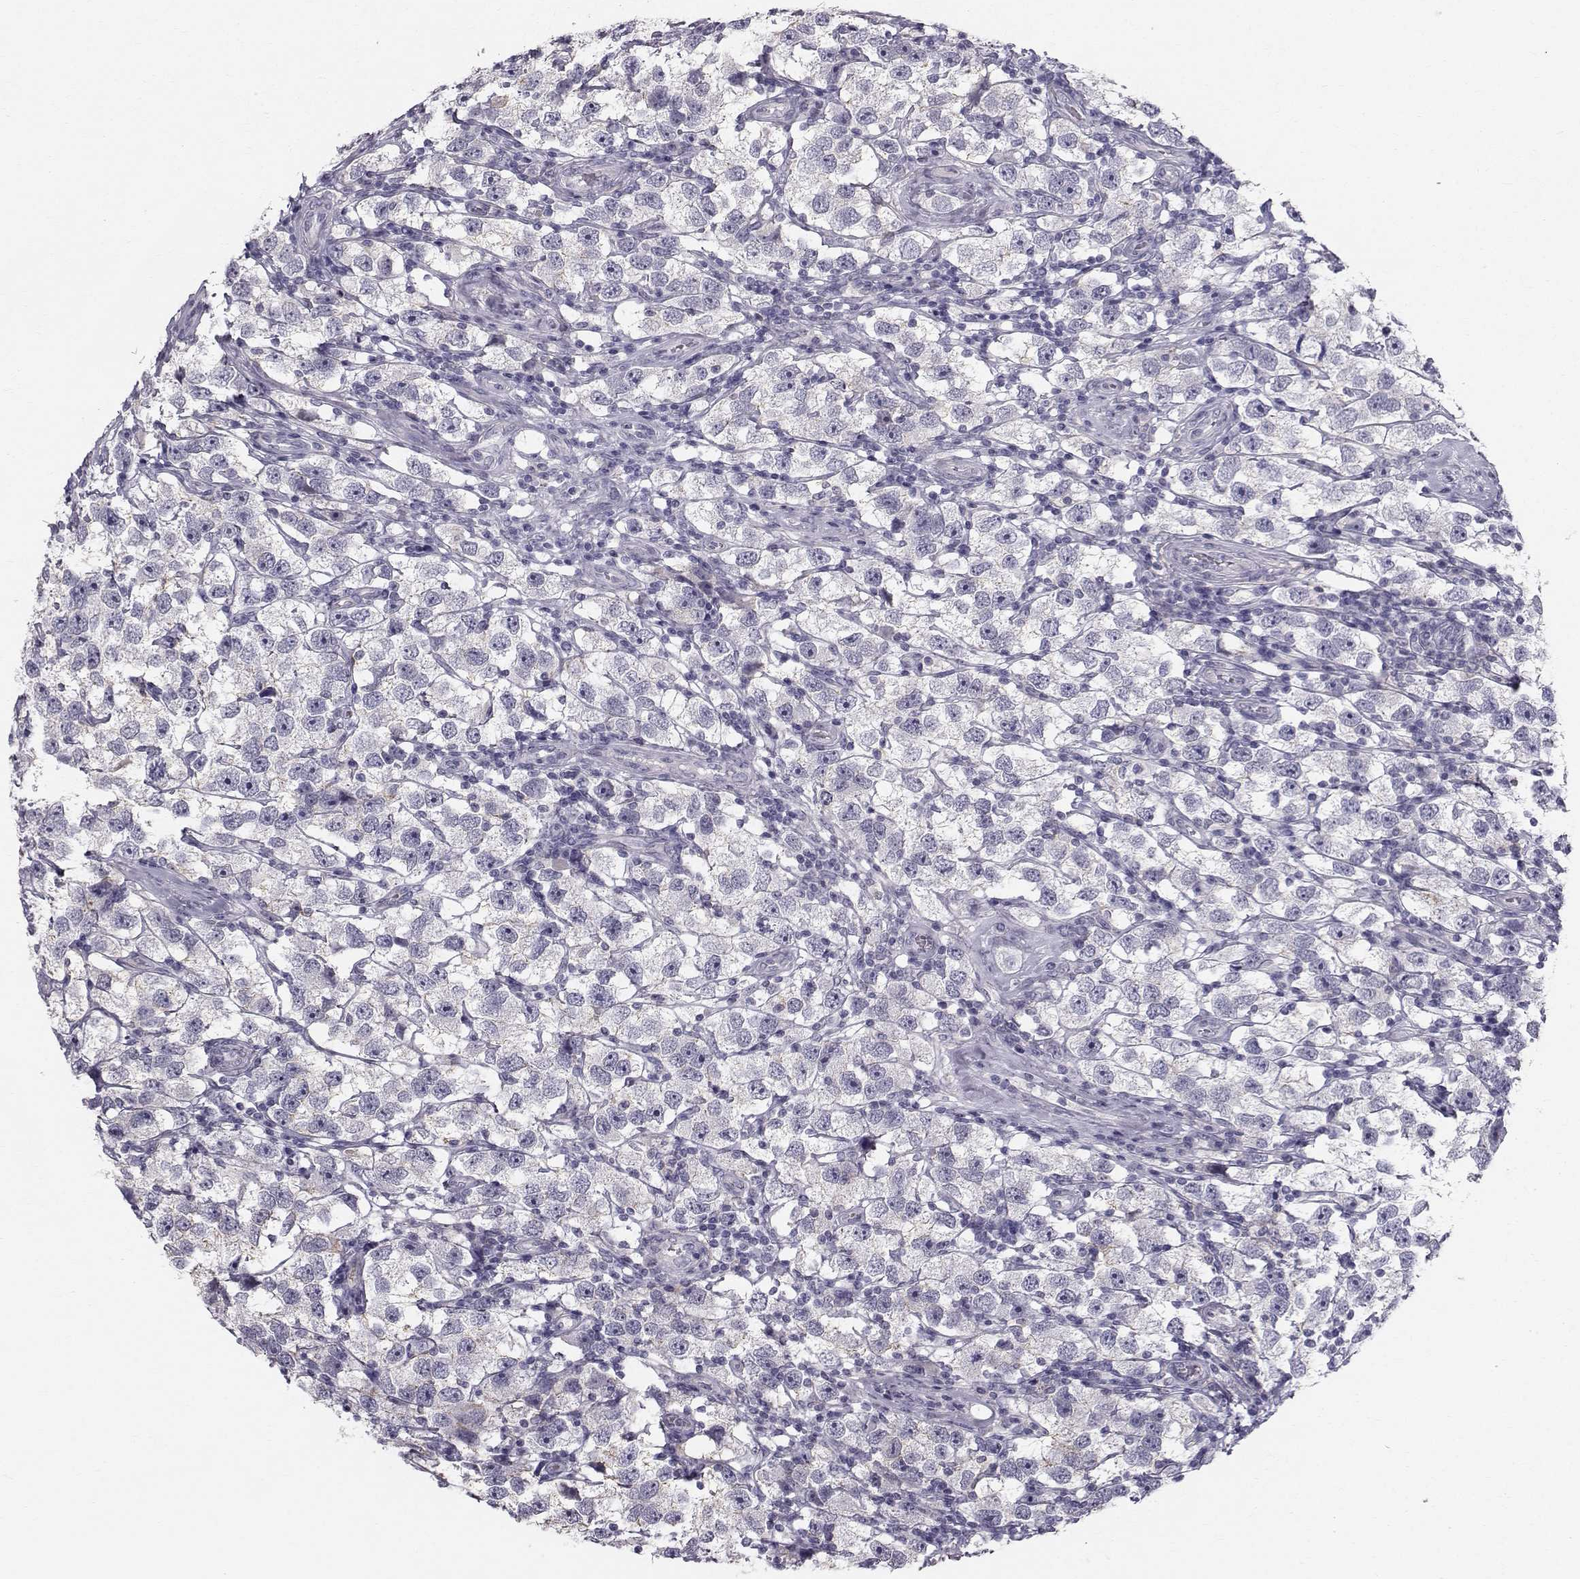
{"staining": {"intensity": "negative", "quantity": "none", "location": "none"}, "tissue": "testis cancer", "cell_type": "Tumor cells", "image_type": "cancer", "snomed": [{"axis": "morphology", "description": "Seminoma, NOS"}, {"axis": "topography", "description": "Testis"}], "caption": "Immunohistochemistry of human seminoma (testis) shows no expression in tumor cells.", "gene": "SPDYE4", "patient": {"sex": "male", "age": 26}}